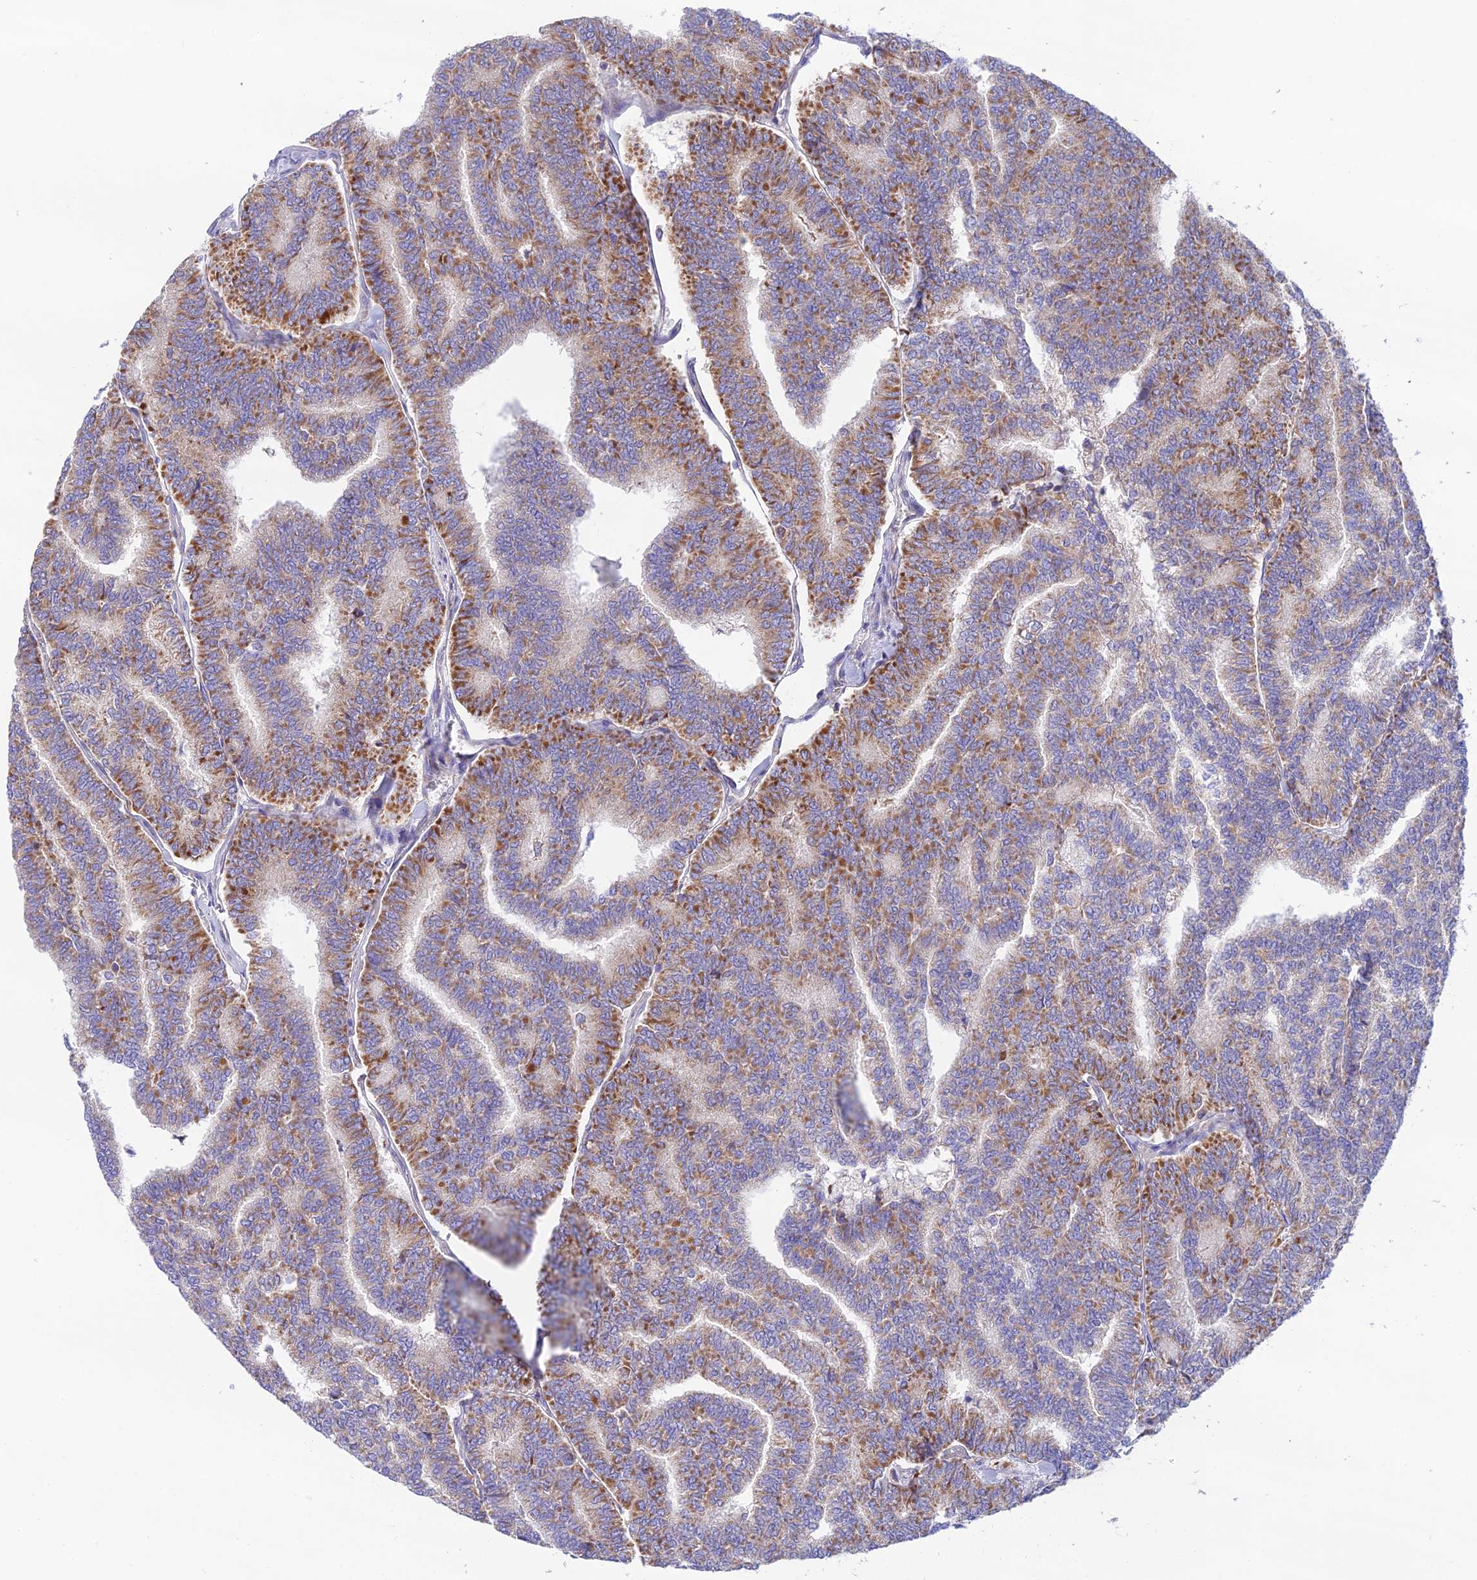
{"staining": {"intensity": "moderate", "quantity": ">75%", "location": "cytoplasmic/membranous"}, "tissue": "thyroid cancer", "cell_type": "Tumor cells", "image_type": "cancer", "snomed": [{"axis": "morphology", "description": "Papillary adenocarcinoma, NOS"}, {"axis": "topography", "description": "Thyroid gland"}], "caption": "IHC image of neoplastic tissue: human thyroid cancer stained using immunohistochemistry (IHC) demonstrates medium levels of moderate protein expression localized specifically in the cytoplasmic/membranous of tumor cells, appearing as a cytoplasmic/membranous brown color.", "gene": "HSDL2", "patient": {"sex": "female", "age": 35}}